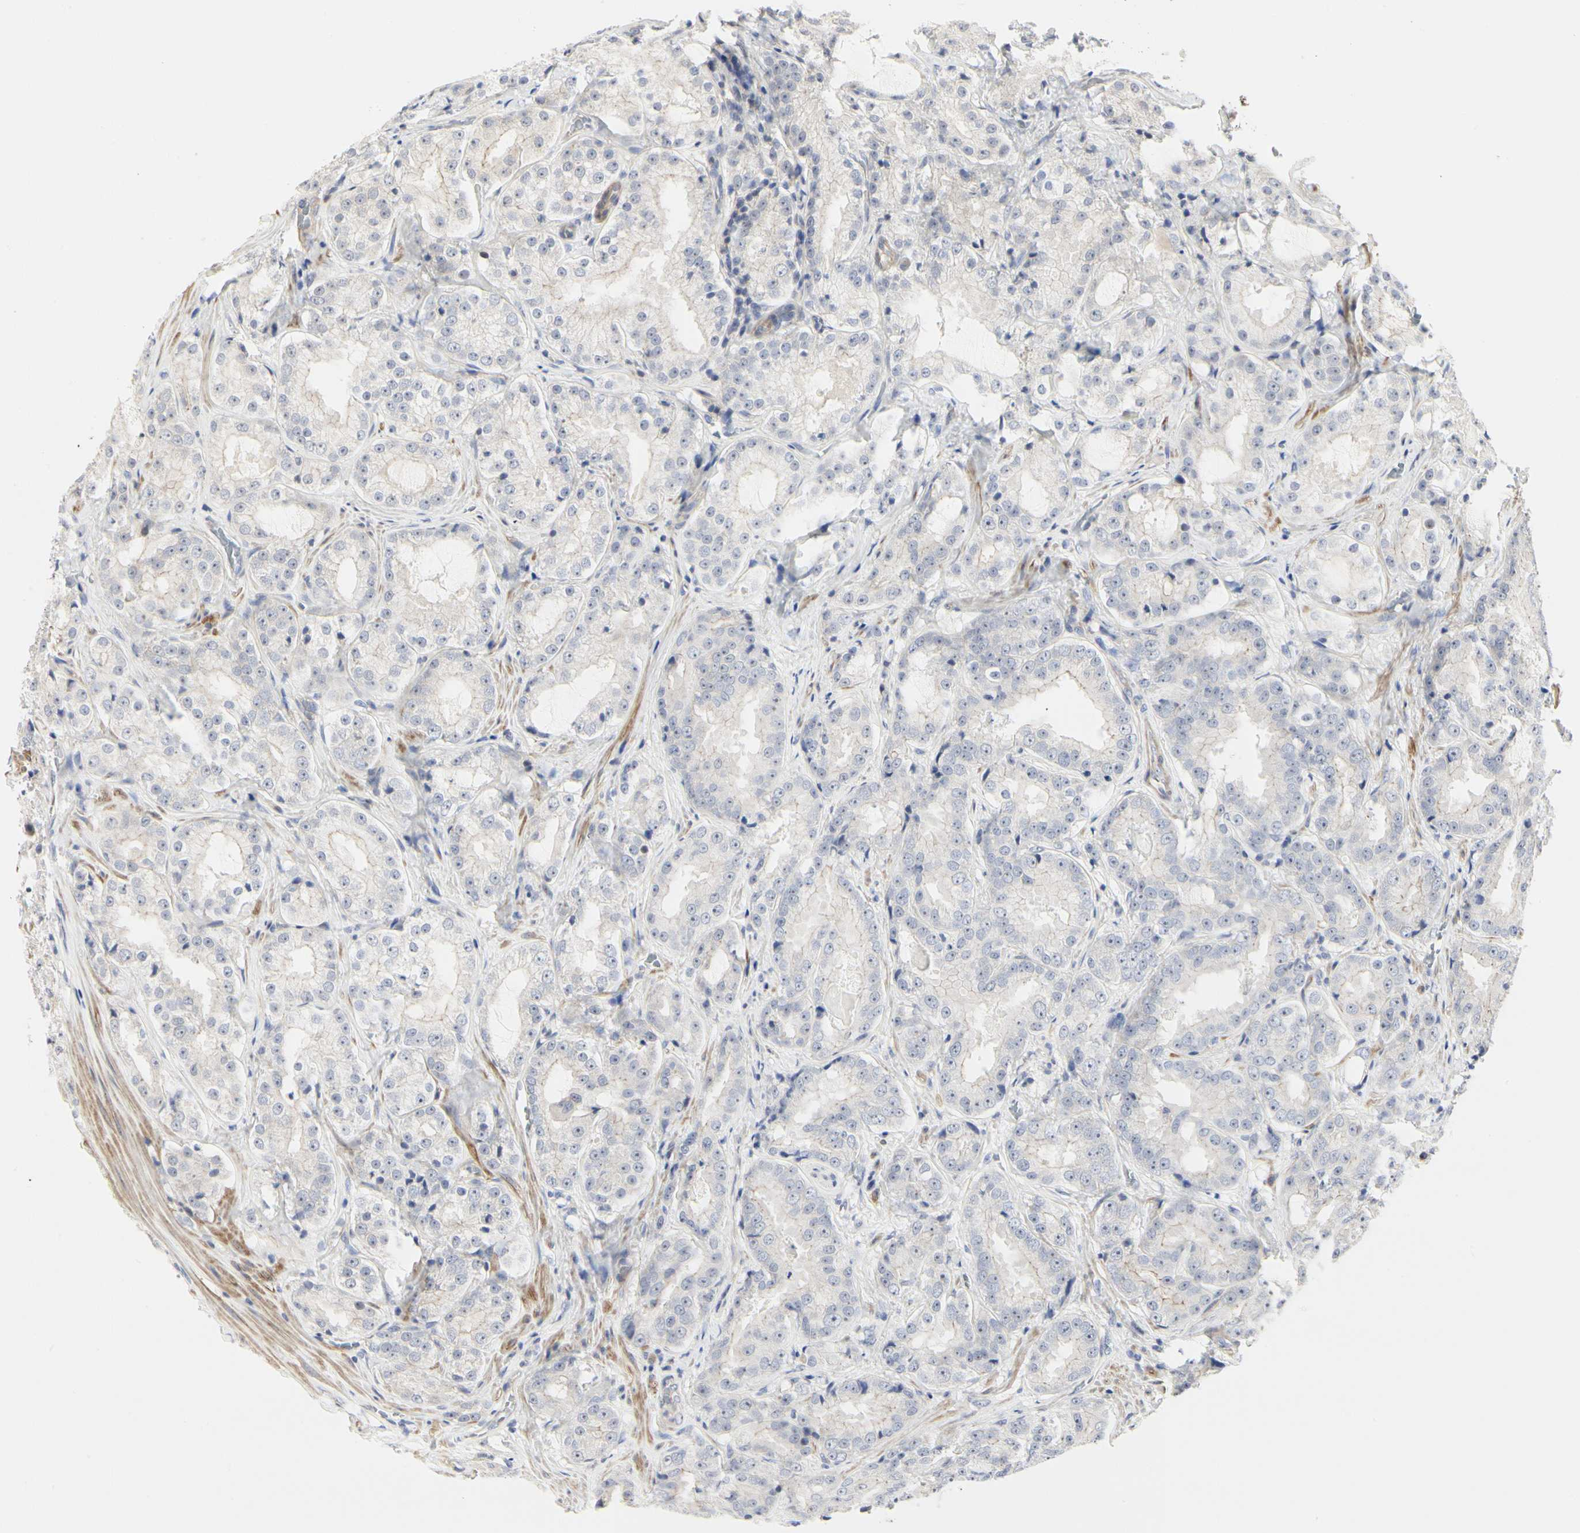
{"staining": {"intensity": "negative", "quantity": "none", "location": "none"}, "tissue": "prostate cancer", "cell_type": "Tumor cells", "image_type": "cancer", "snomed": [{"axis": "morphology", "description": "Adenocarcinoma, High grade"}, {"axis": "topography", "description": "Prostate"}], "caption": "This is a photomicrograph of IHC staining of prostate cancer, which shows no expression in tumor cells.", "gene": "SHANK2", "patient": {"sex": "male", "age": 73}}